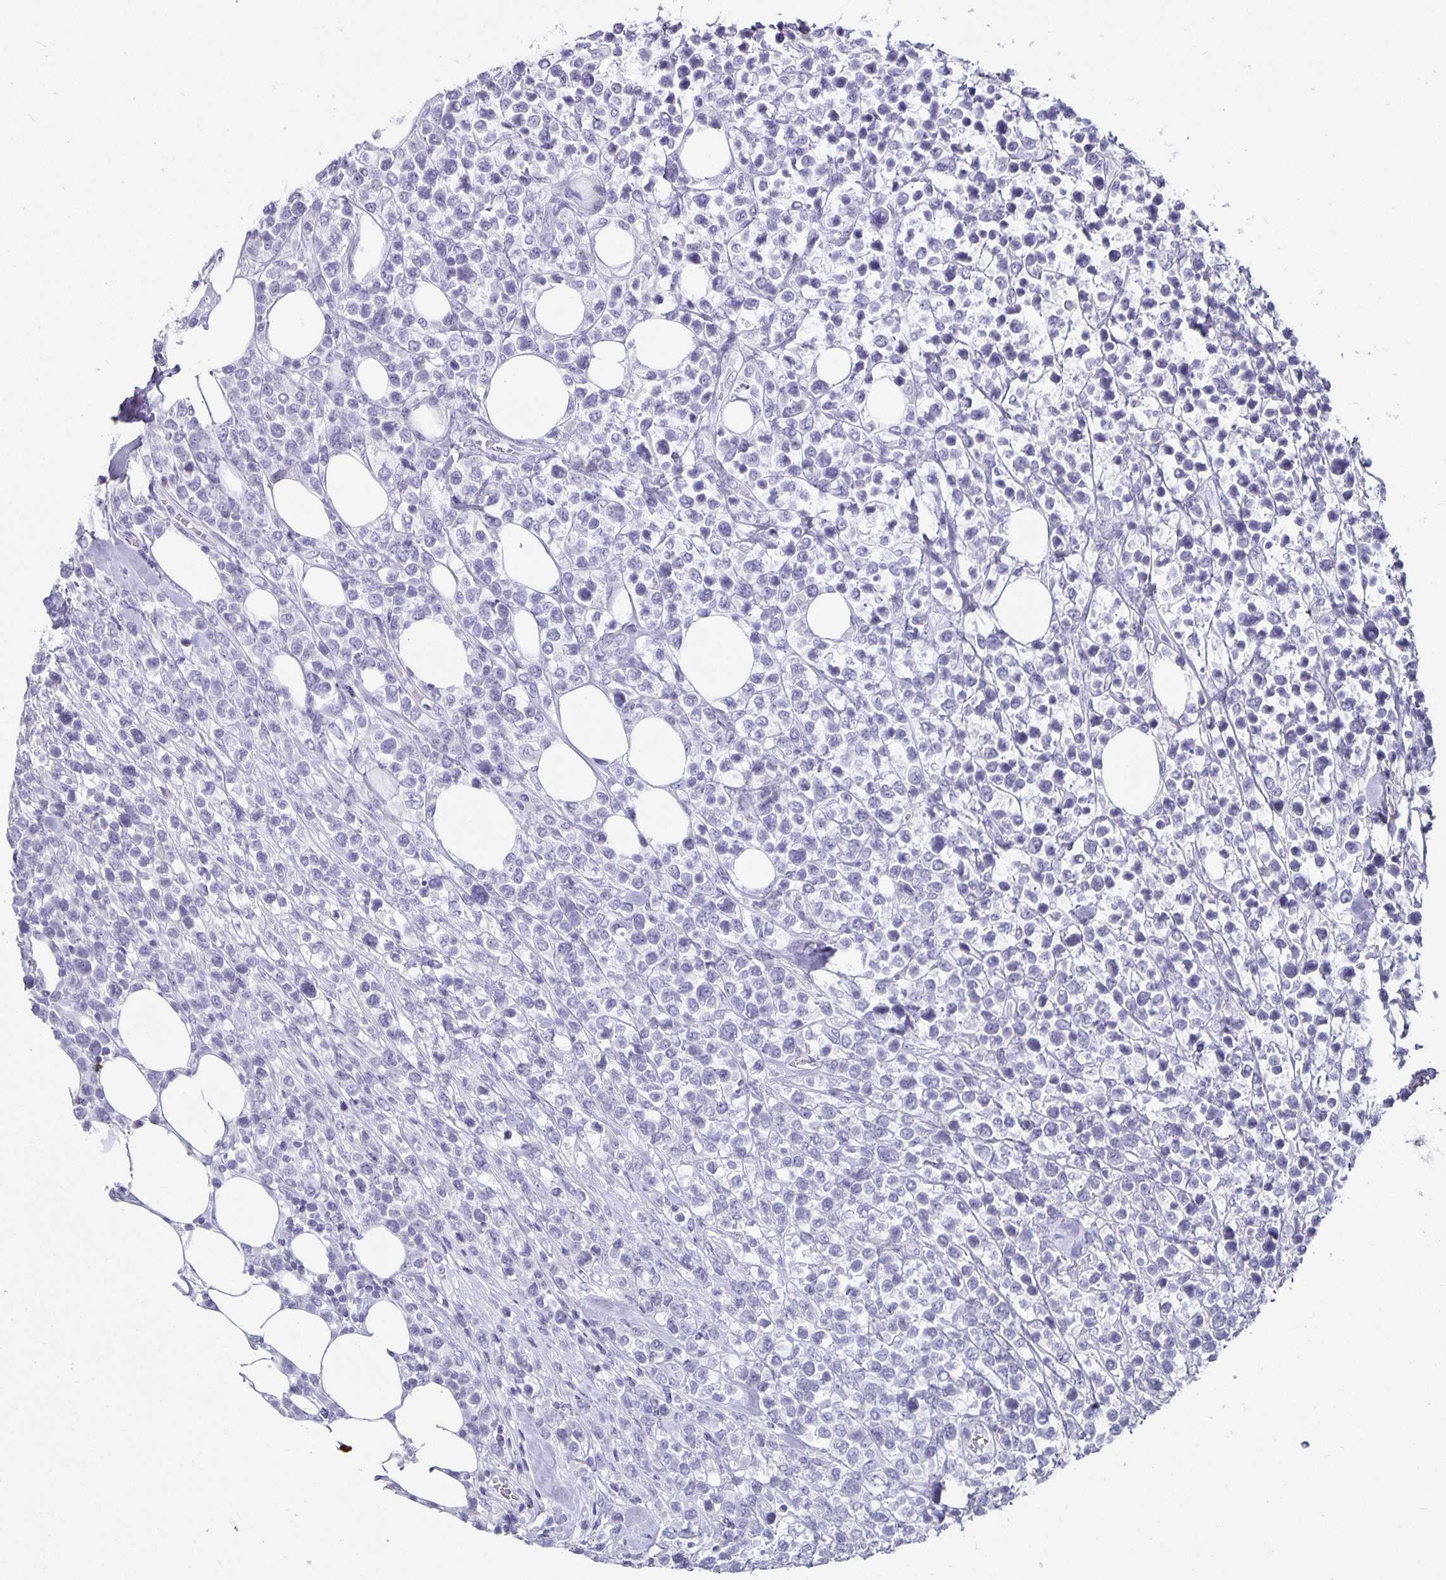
{"staining": {"intensity": "negative", "quantity": "none", "location": "none"}, "tissue": "lymphoma", "cell_type": "Tumor cells", "image_type": "cancer", "snomed": [{"axis": "morphology", "description": "Malignant lymphoma, non-Hodgkin's type, High grade"}, {"axis": "topography", "description": "Soft tissue"}], "caption": "DAB (3,3'-diaminobenzidine) immunohistochemical staining of human lymphoma demonstrates no significant staining in tumor cells. (DAB immunohistochemistry (IHC) visualized using brightfield microscopy, high magnification).", "gene": "CA12", "patient": {"sex": "female", "age": 56}}